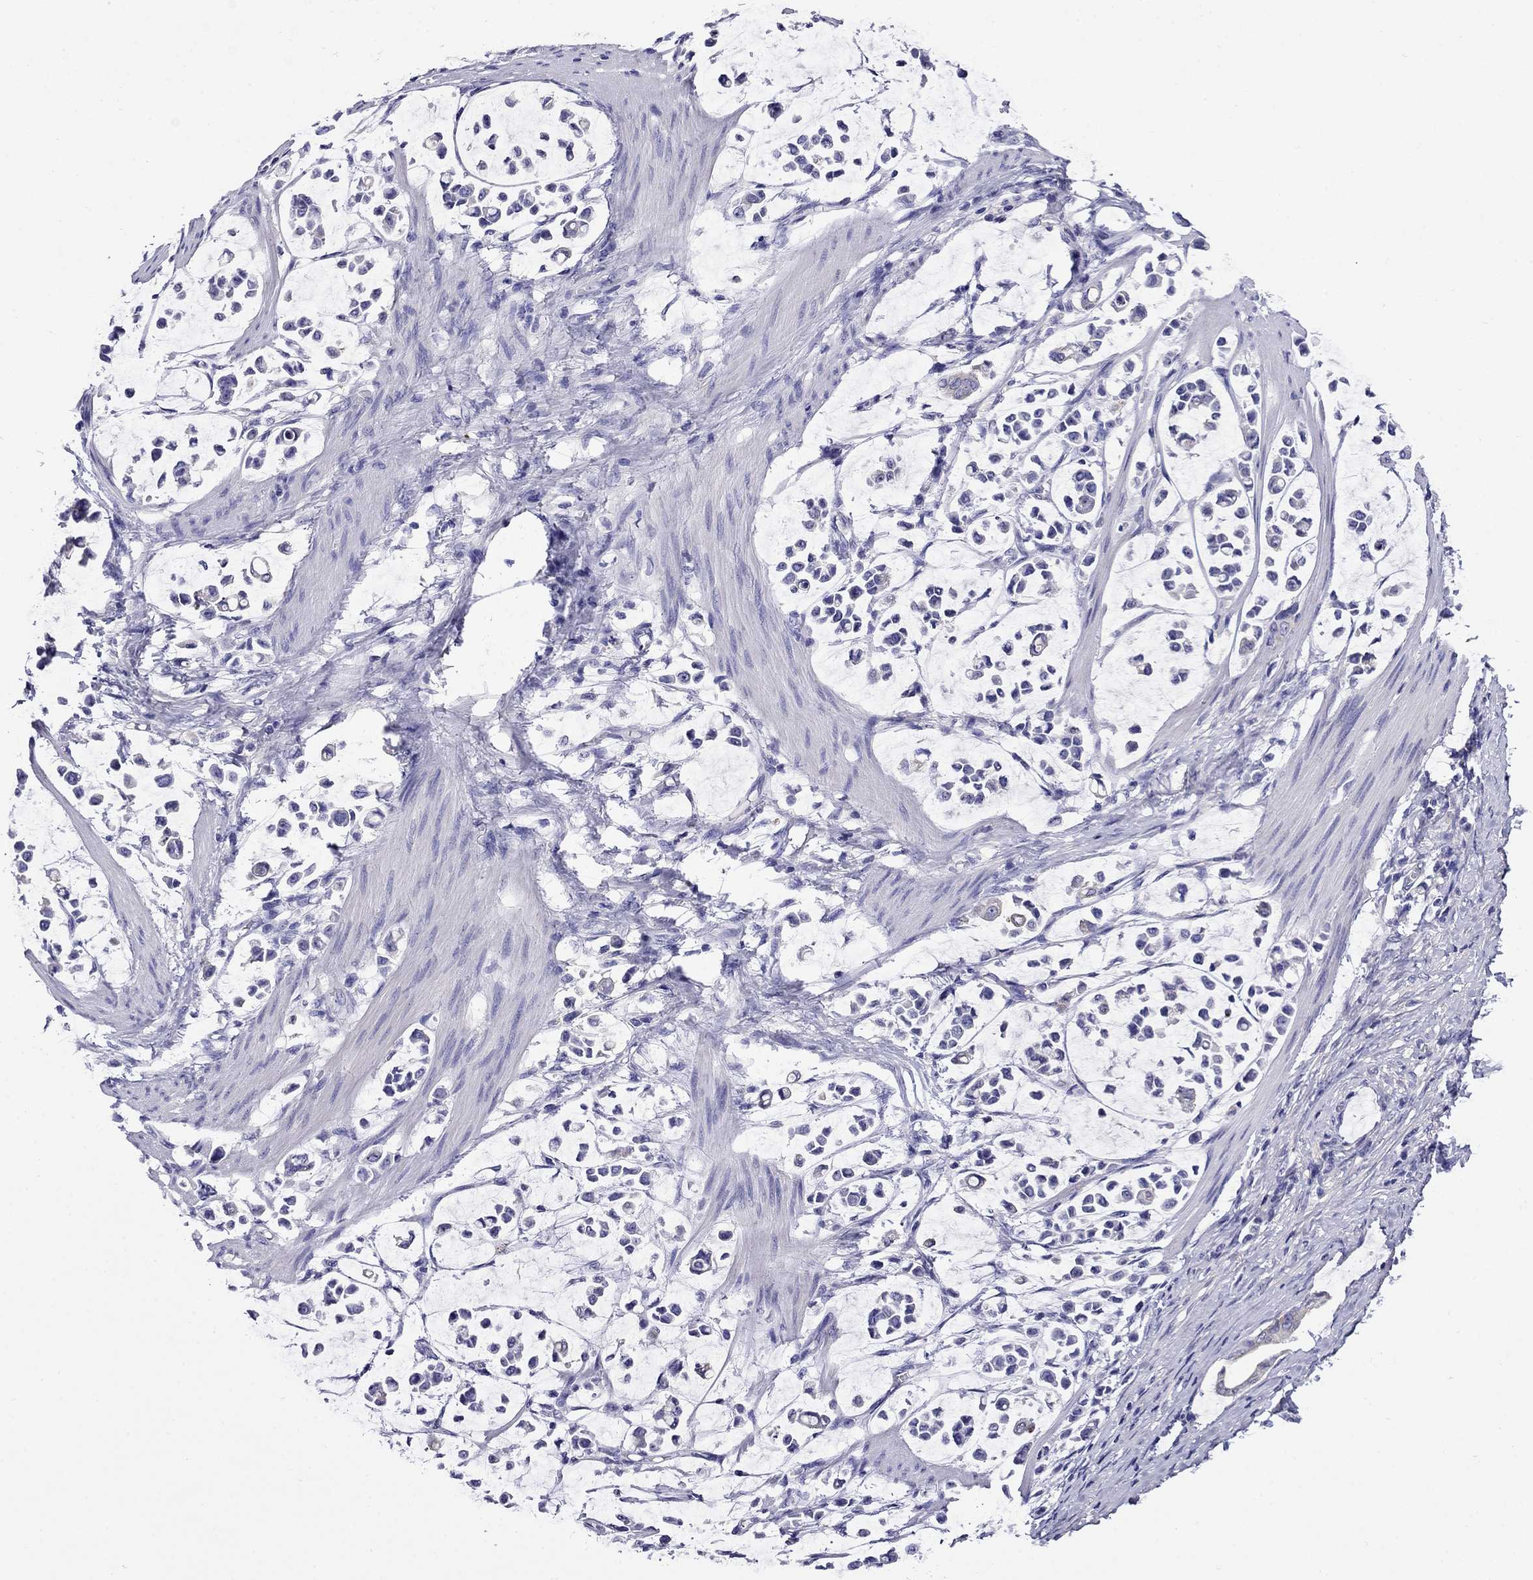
{"staining": {"intensity": "negative", "quantity": "none", "location": "none"}, "tissue": "stomach cancer", "cell_type": "Tumor cells", "image_type": "cancer", "snomed": [{"axis": "morphology", "description": "Adenocarcinoma, NOS"}, {"axis": "topography", "description": "Stomach"}], "caption": "This micrograph is of stomach cancer stained with immunohistochemistry (IHC) to label a protein in brown with the nuclei are counter-stained blue. There is no staining in tumor cells.", "gene": "SCG2", "patient": {"sex": "male", "age": 82}}